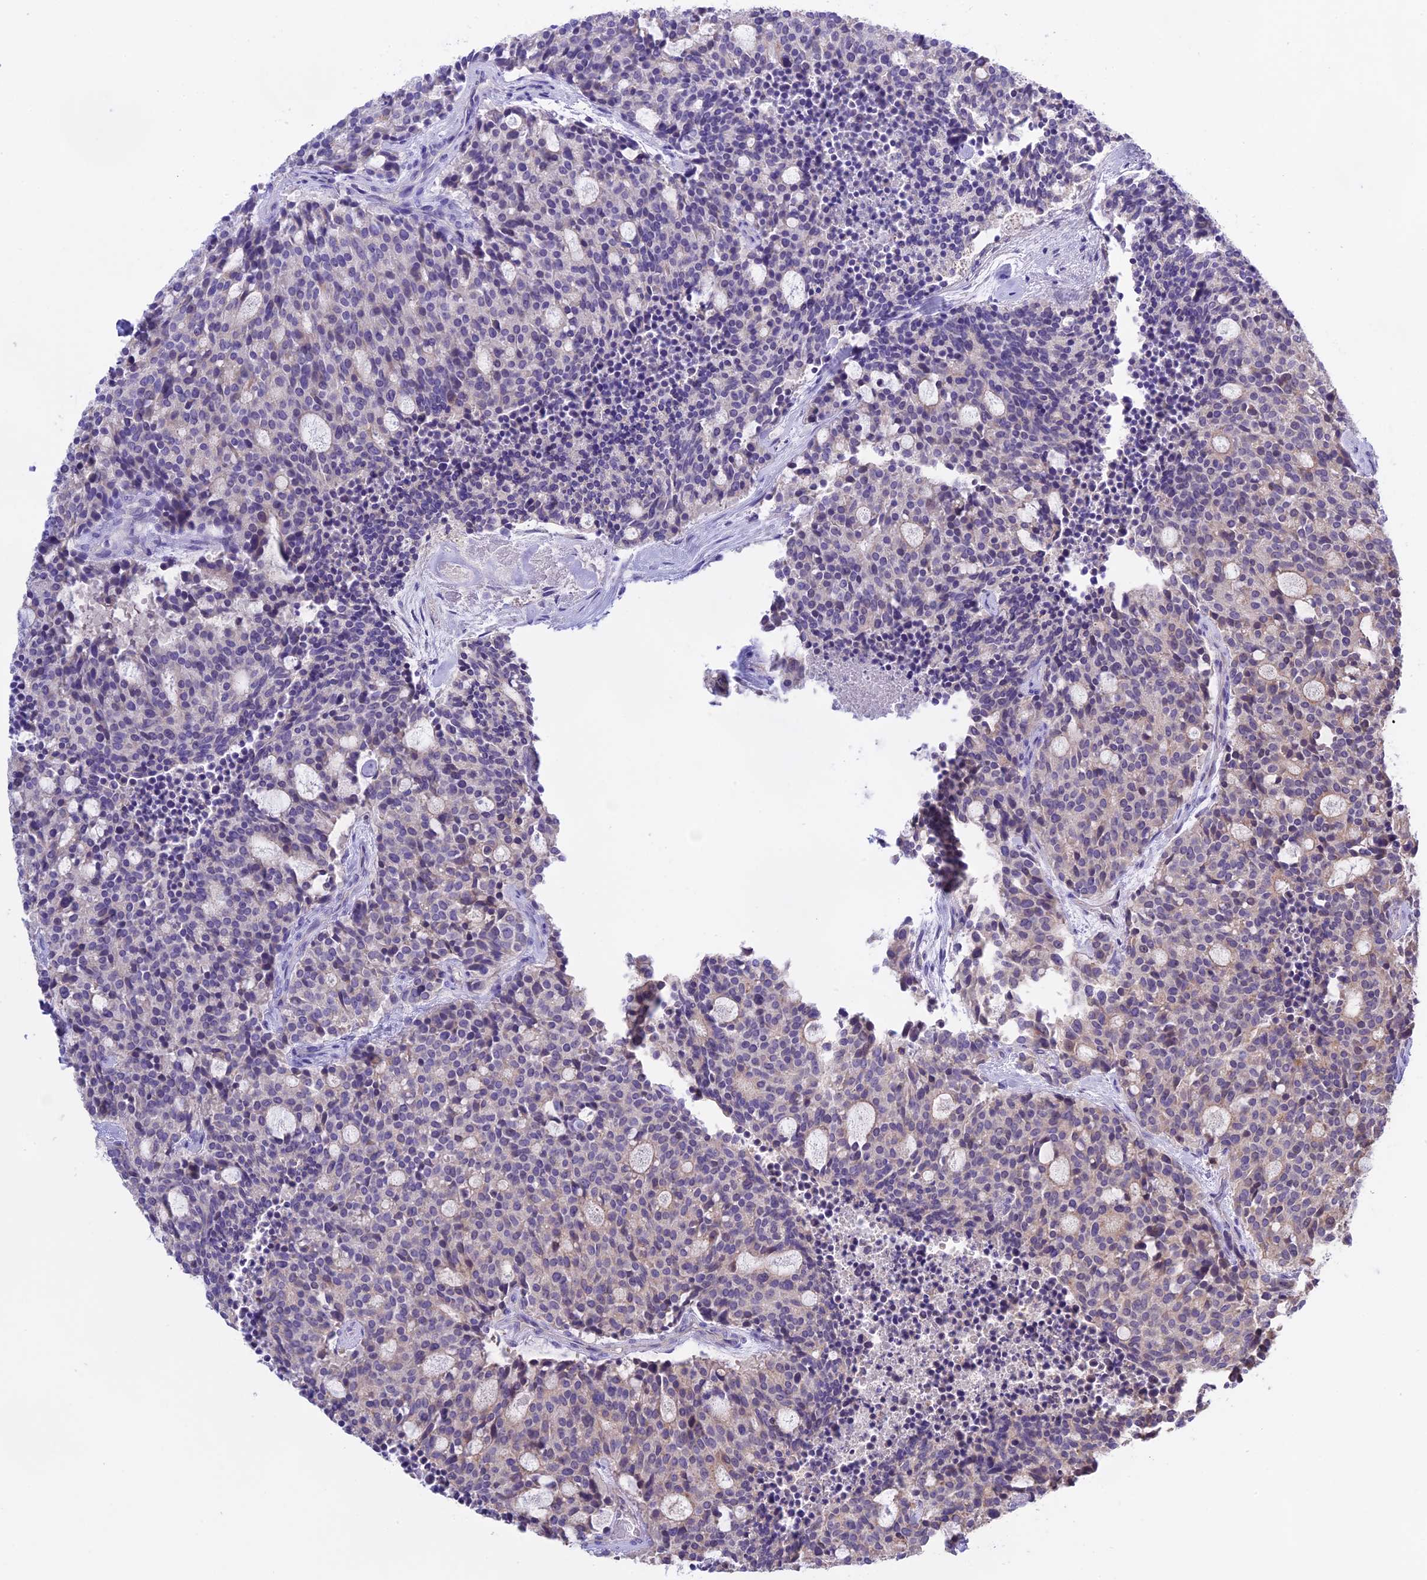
{"staining": {"intensity": "negative", "quantity": "none", "location": "none"}, "tissue": "carcinoid", "cell_type": "Tumor cells", "image_type": "cancer", "snomed": [{"axis": "morphology", "description": "Carcinoid, malignant, NOS"}, {"axis": "topography", "description": "Pancreas"}], "caption": "Carcinoid (malignant) was stained to show a protein in brown. There is no significant staining in tumor cells.", "gene": "NUDT8", "patient": {"sex": "female", "age": 54}}